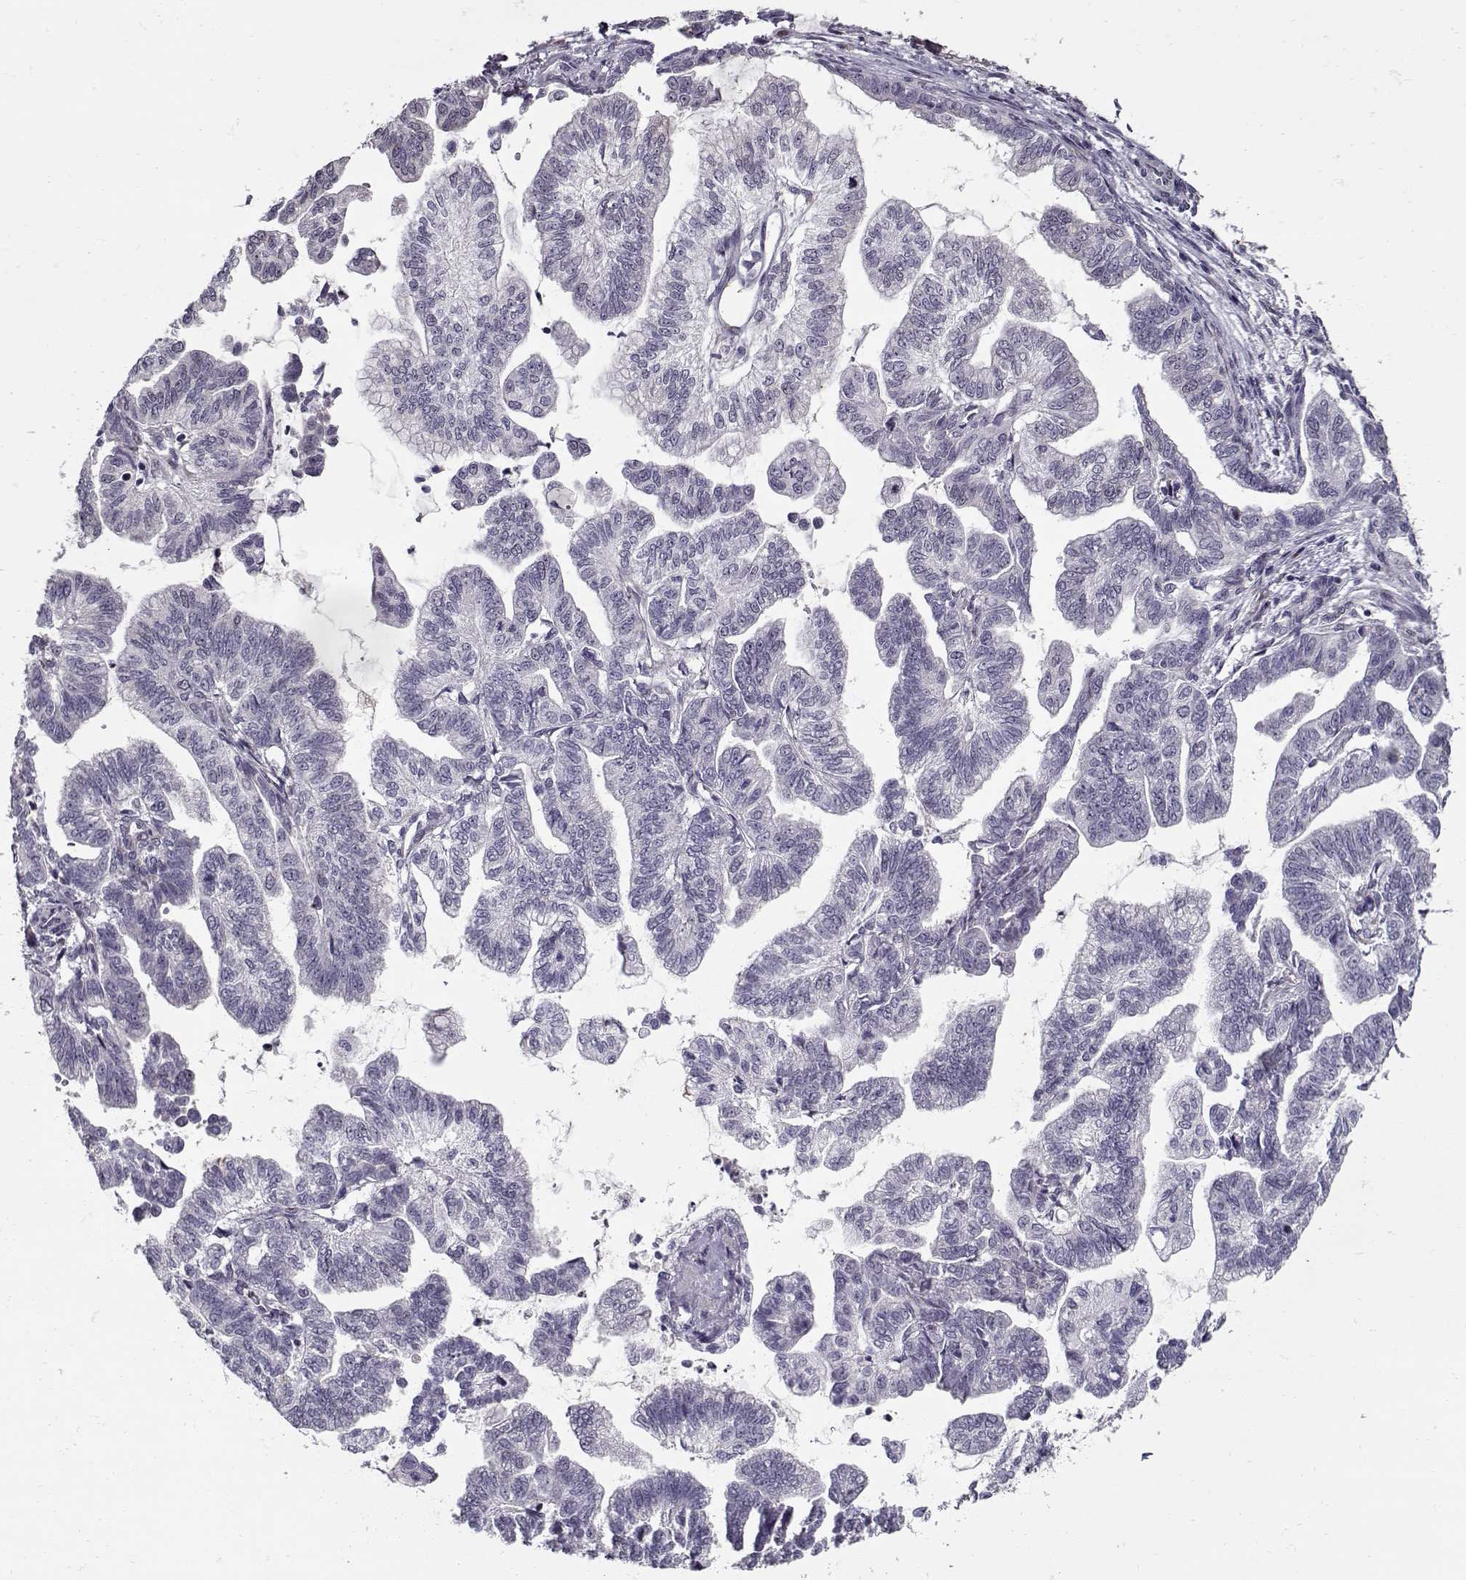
{"staining": {"intensity": "negative", "quantity": "none", "location": "none"}, "tissue": "stomach cancer", "cell_type": "Tumor cells", "image_type": "cancer", "snomed": [{"axis": "morphology", "description": "Adenocarcinoma, NOS"}, {"axis": "topography", "description": "Stomach"}], "caption": "Protein analysis of stomach adenocarcinoma demonstrates no significant staining in tumor cells.", "gene": "SEC16B", "patient": {"sex": "male", "age": 83}}